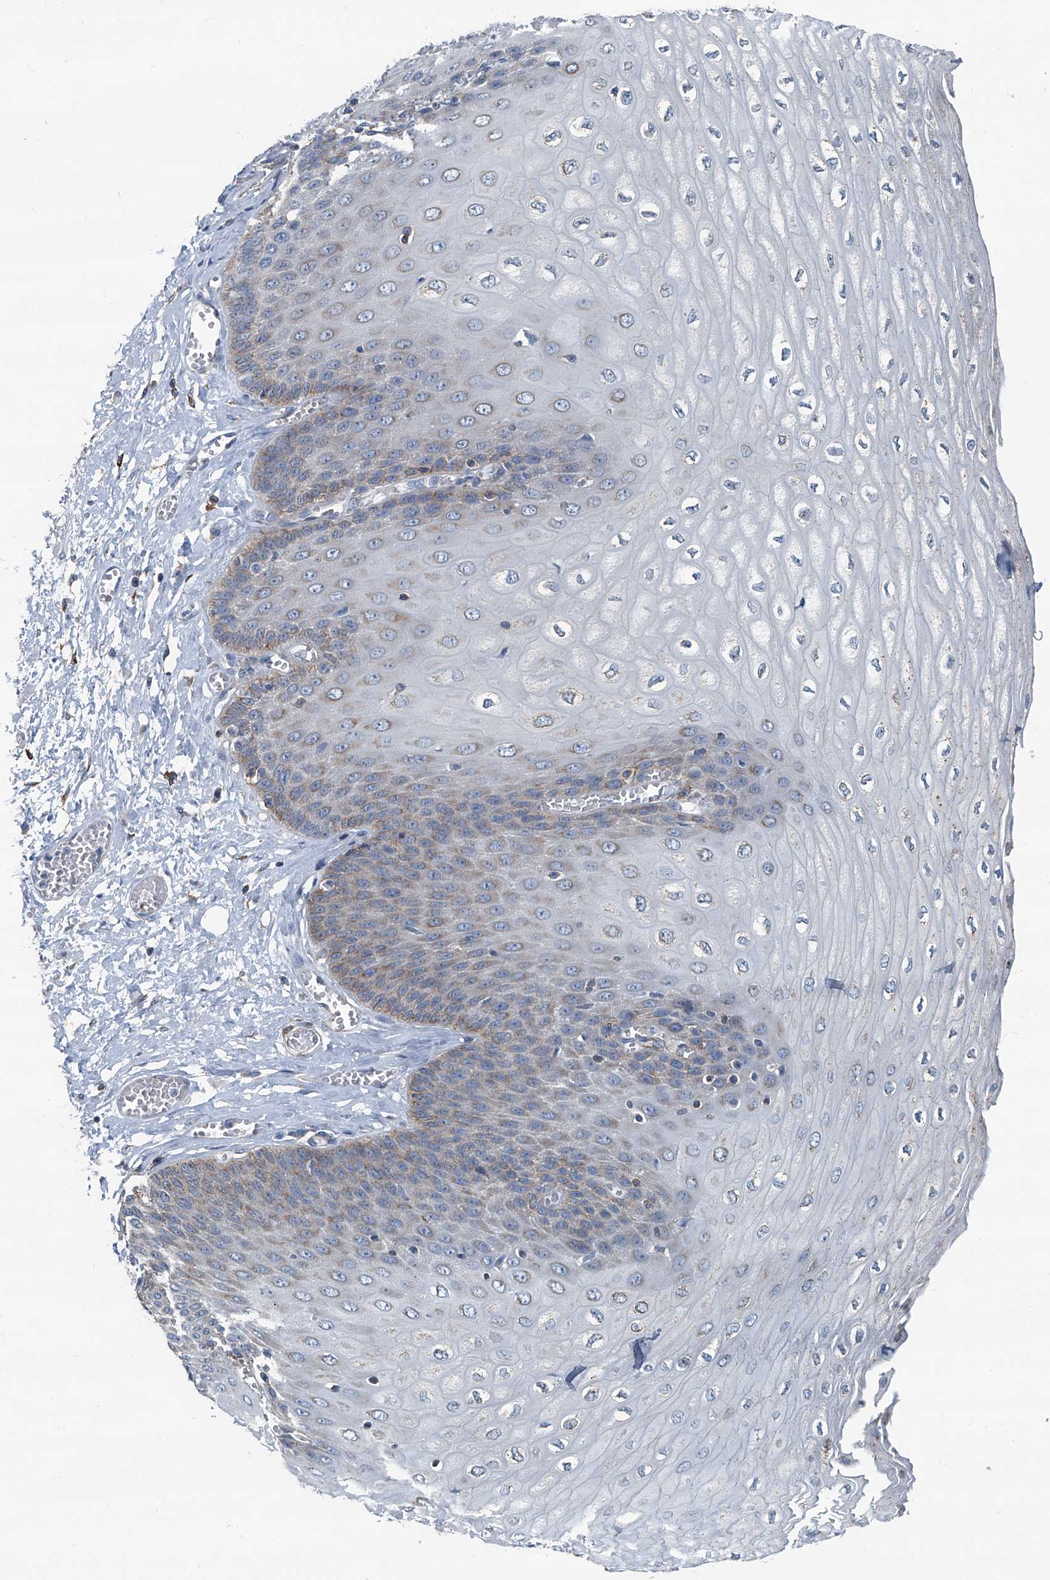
{"staining": {"intensity": "moderate", "quantity": "<25%", "location": "cytoplasmic/membranous"}, "tissue": "esophagus", "cell_type": "Squamous epithelial cells", "image_type": "normal", "snomed": [{"axis": "morphology", "description": "Normal tissue, NOS"}, {"axis": "topography", "description": "Esophagus"}], "caption": "An image of human esophagus stained for a protein displays moderate cytoplasmic/membranous brown staining in squamous epithelial cells. (IHC, brightfield microscopy, high magnification).", "gene": "SEPTIN7", "patient": {"sex": "male", "age": 60}}